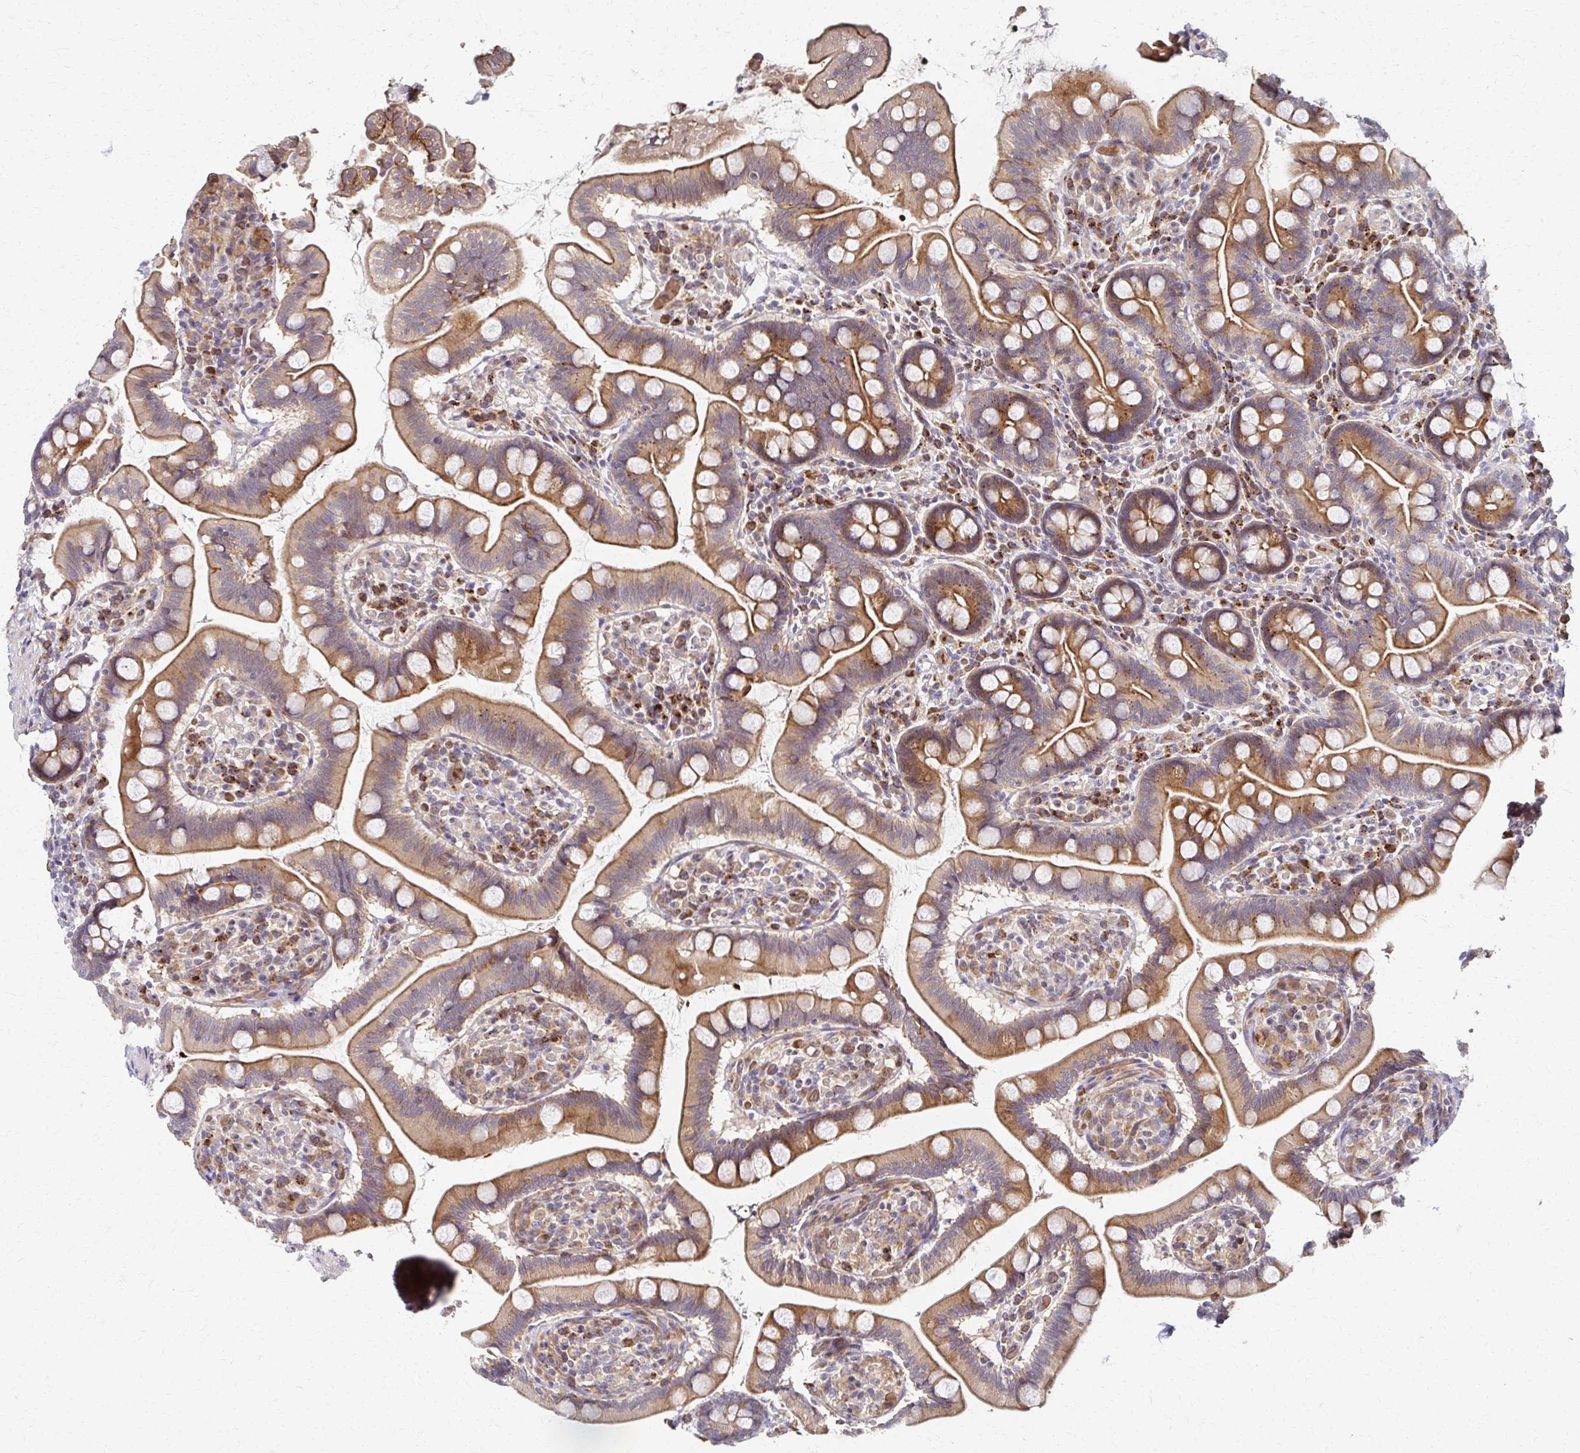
{"staining": {"intensity": "moderate", "quantity": ">75%", "location": "cytoplasmic/membranous"}, "tissue": "small intestine", "cell_type": "Glandular cells", "image_type": "normal", "snomed": [{"axis": "morphology", "description": "Normal tissue, NOS"}, {"axis": "topography", "description": "Small intestine"}], "caption": "A high-resolution histopathology image shows immunohistochemistry (IHC) staining of unremarkable small intestine, which exhibits moderate cytoplasmic/membranous positivity in about >75% of glandular cells. Nuclei are stained in blue.", "gene": "SKA2", "patient": {"sex": "female", "age": 64}}